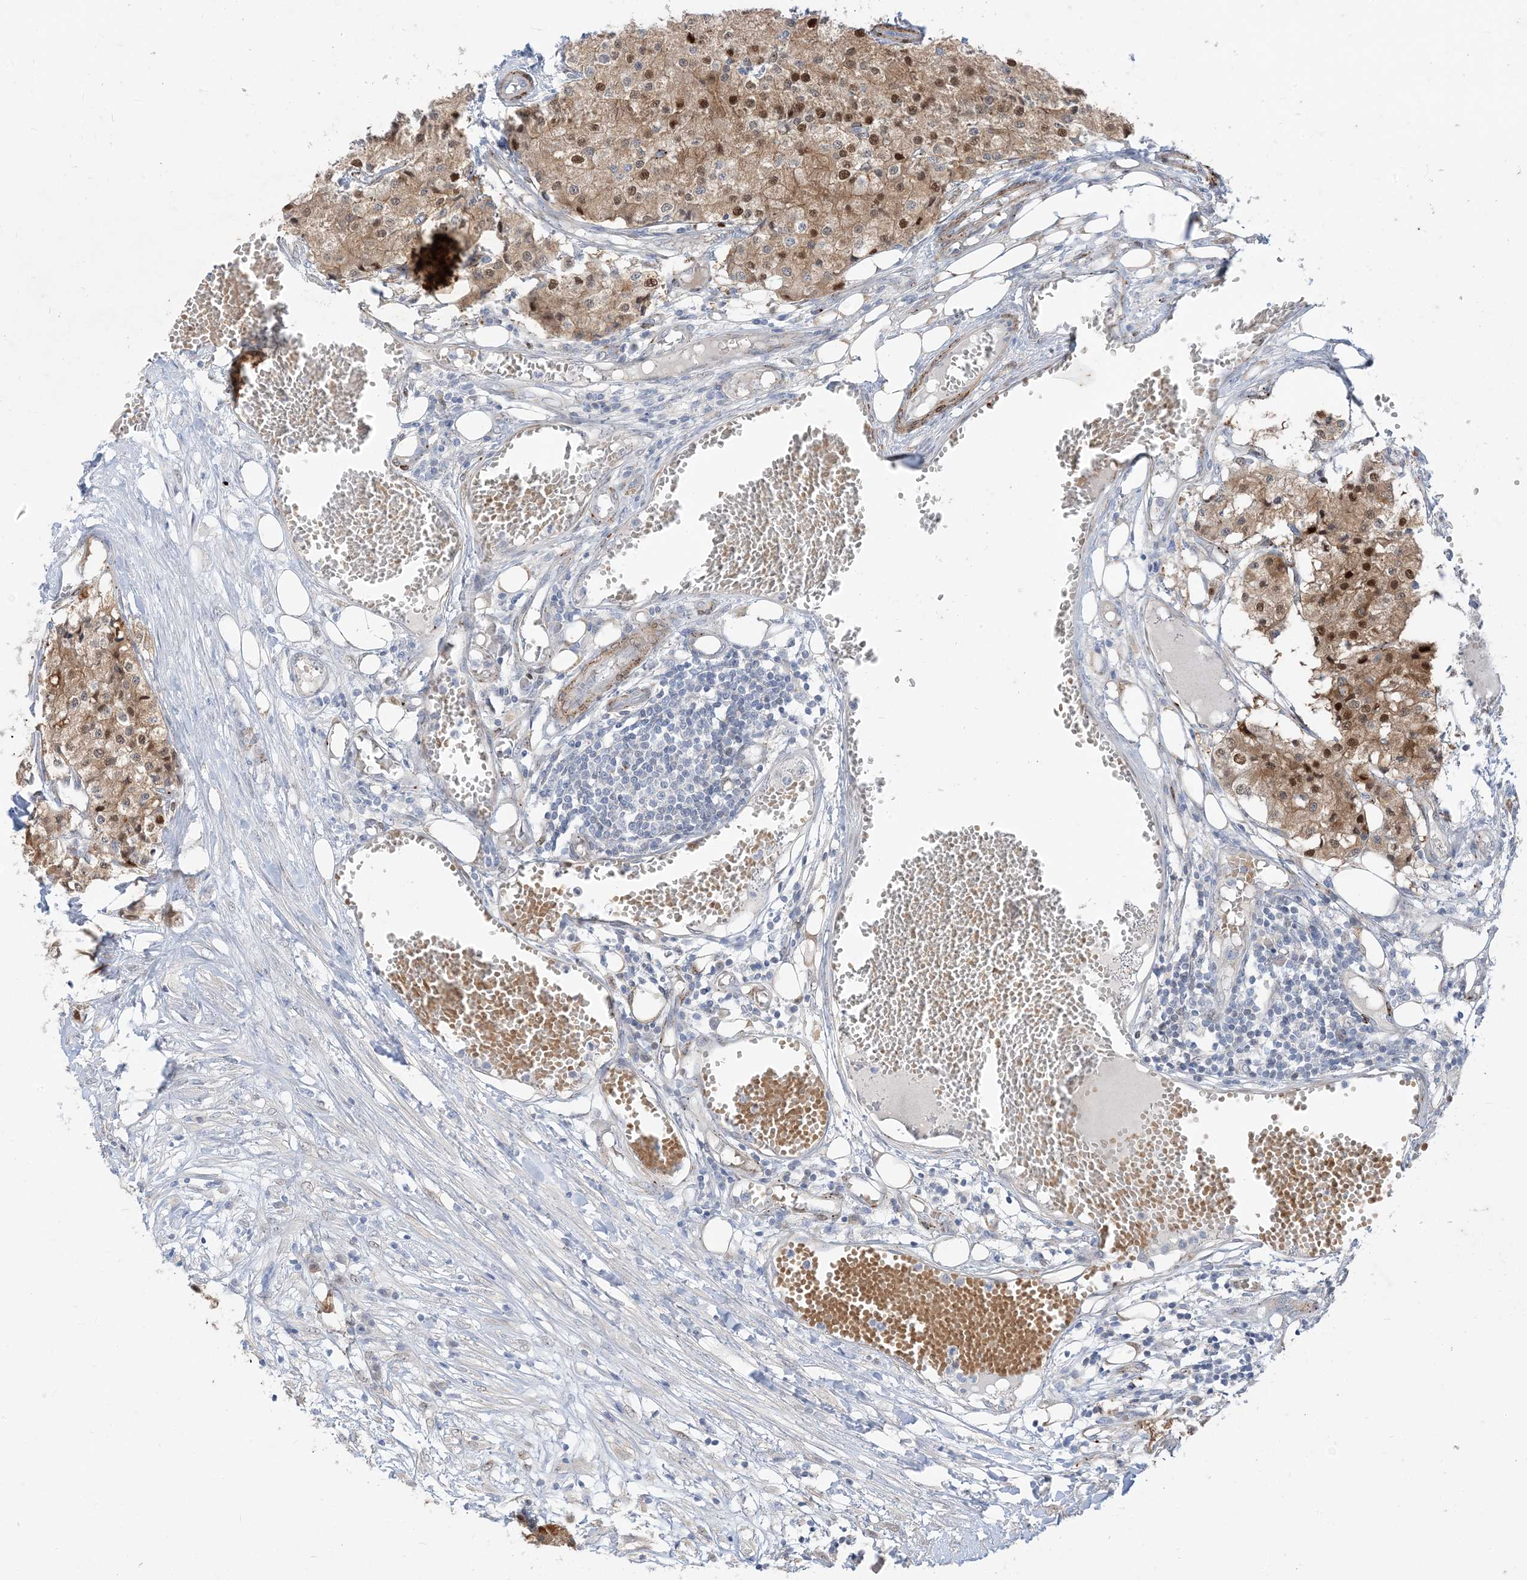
{"staining": {"intensity": "moderate", "quantity": ">75%", "location": "cytoplasmic/membranous,nuclear"}, "tissue": "carcinoid", "cell_type": "Tumor cells", "image_type": "cancer", "snomed": [{"axis": "morphology", "description": "Carcinoid, malignant, NOS"}, {"axis": "topography", "description": "Colon"}], "caption": "A photomicrograph of carcinoid stained for a protein demonstrates moderate cytoplasmic/membranous and nuclear brown staining in tumor cells.", "gene": "RIN1", "patient": {"sex": "female", "age": 52}}